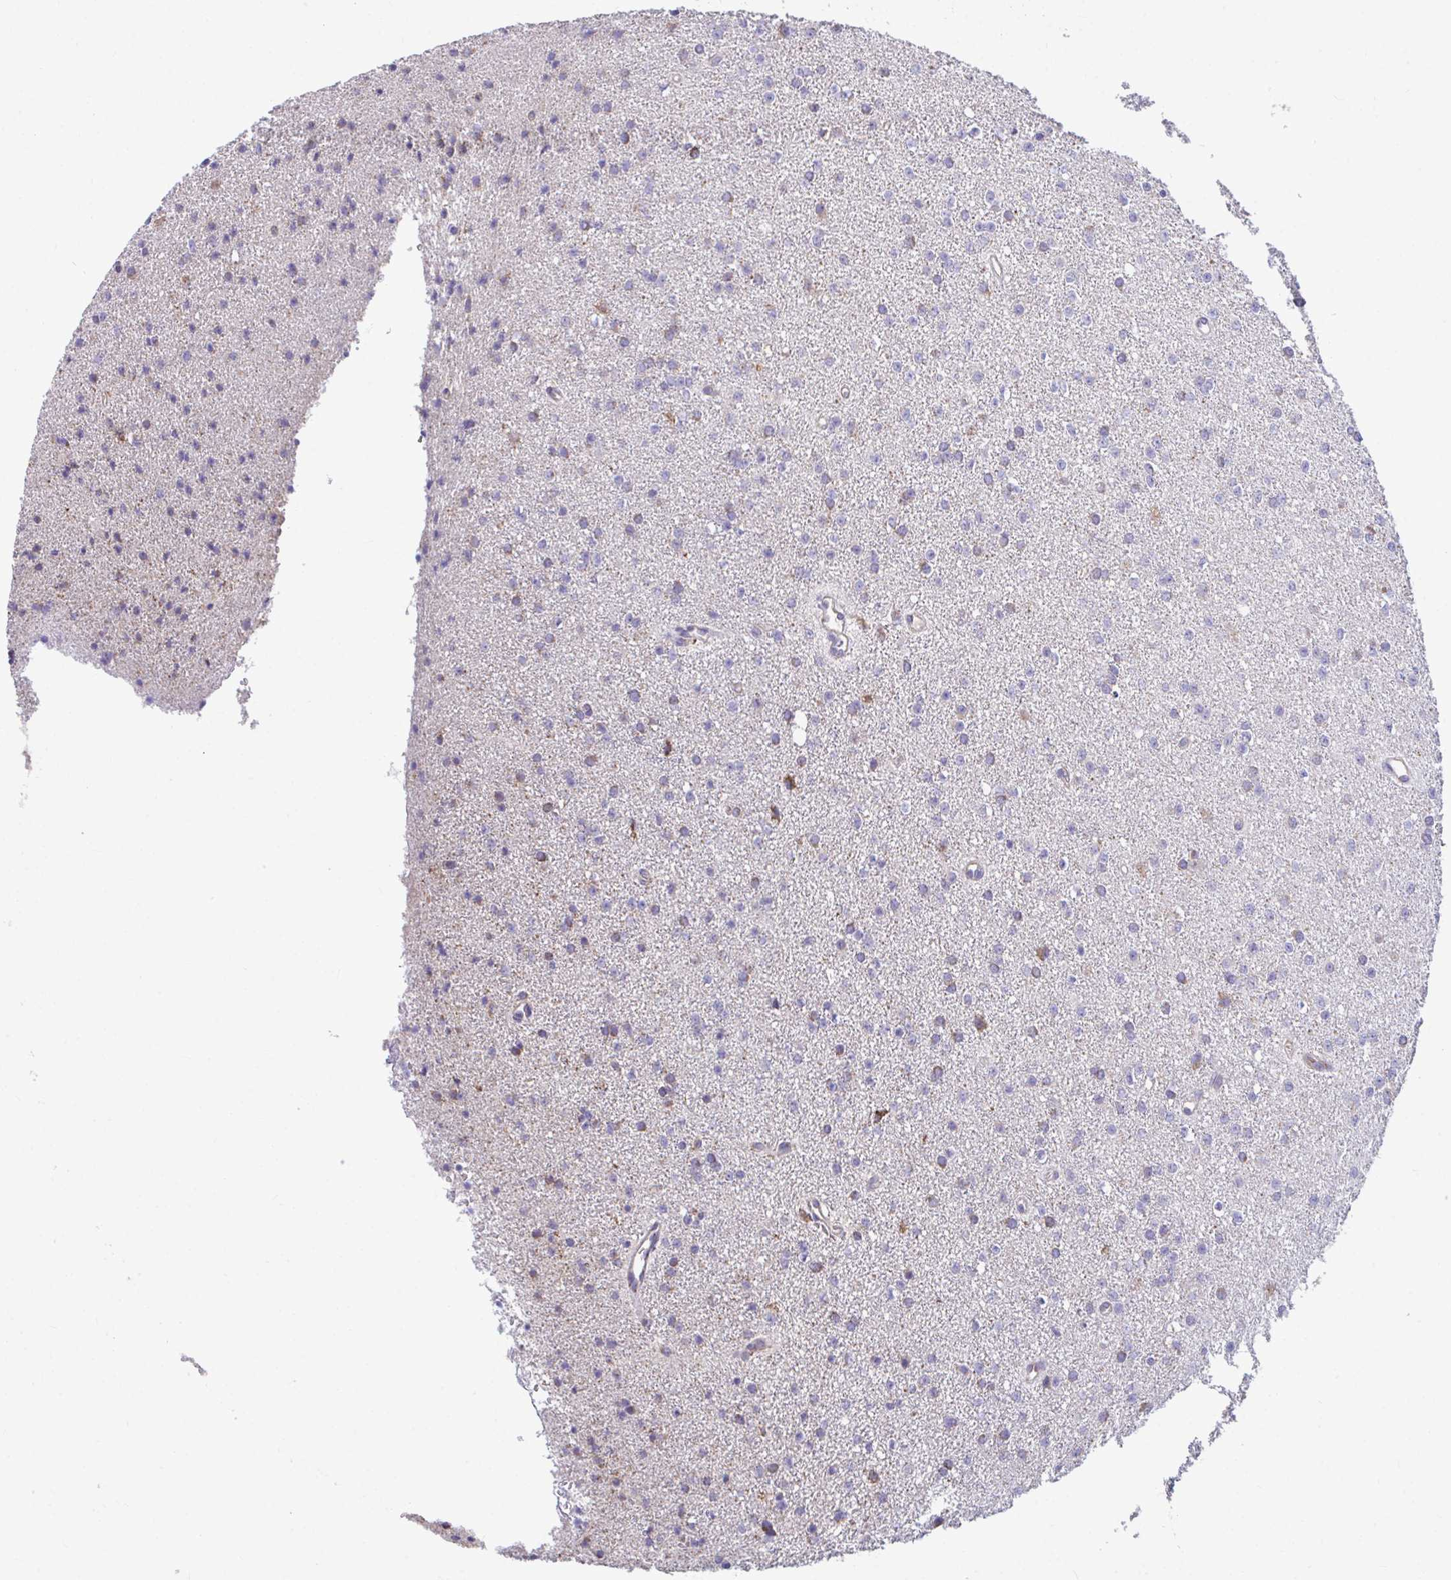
{"staining": {"intensity": "negative", "quantity": "none", "location": "none"}, "tissue": "glioma", "cell_type": "Tumor cells", "image_type": "cancer", "snomed": [{"axis": "morphology", "description": "Glioma, malignant, Low grade"}, {"axis": "topography", "description": "Brain"}], "caption": "High magnification brightfield microscopy of malignant glioma (low-grade) stained with DAB (3,3'-diaminobenzidine) (brown) and counterstained with hematoxylin (blue): tumor cells show no significant expression.", "gene": "SARS2", "patient": {"sex": "female", "age": 34}}